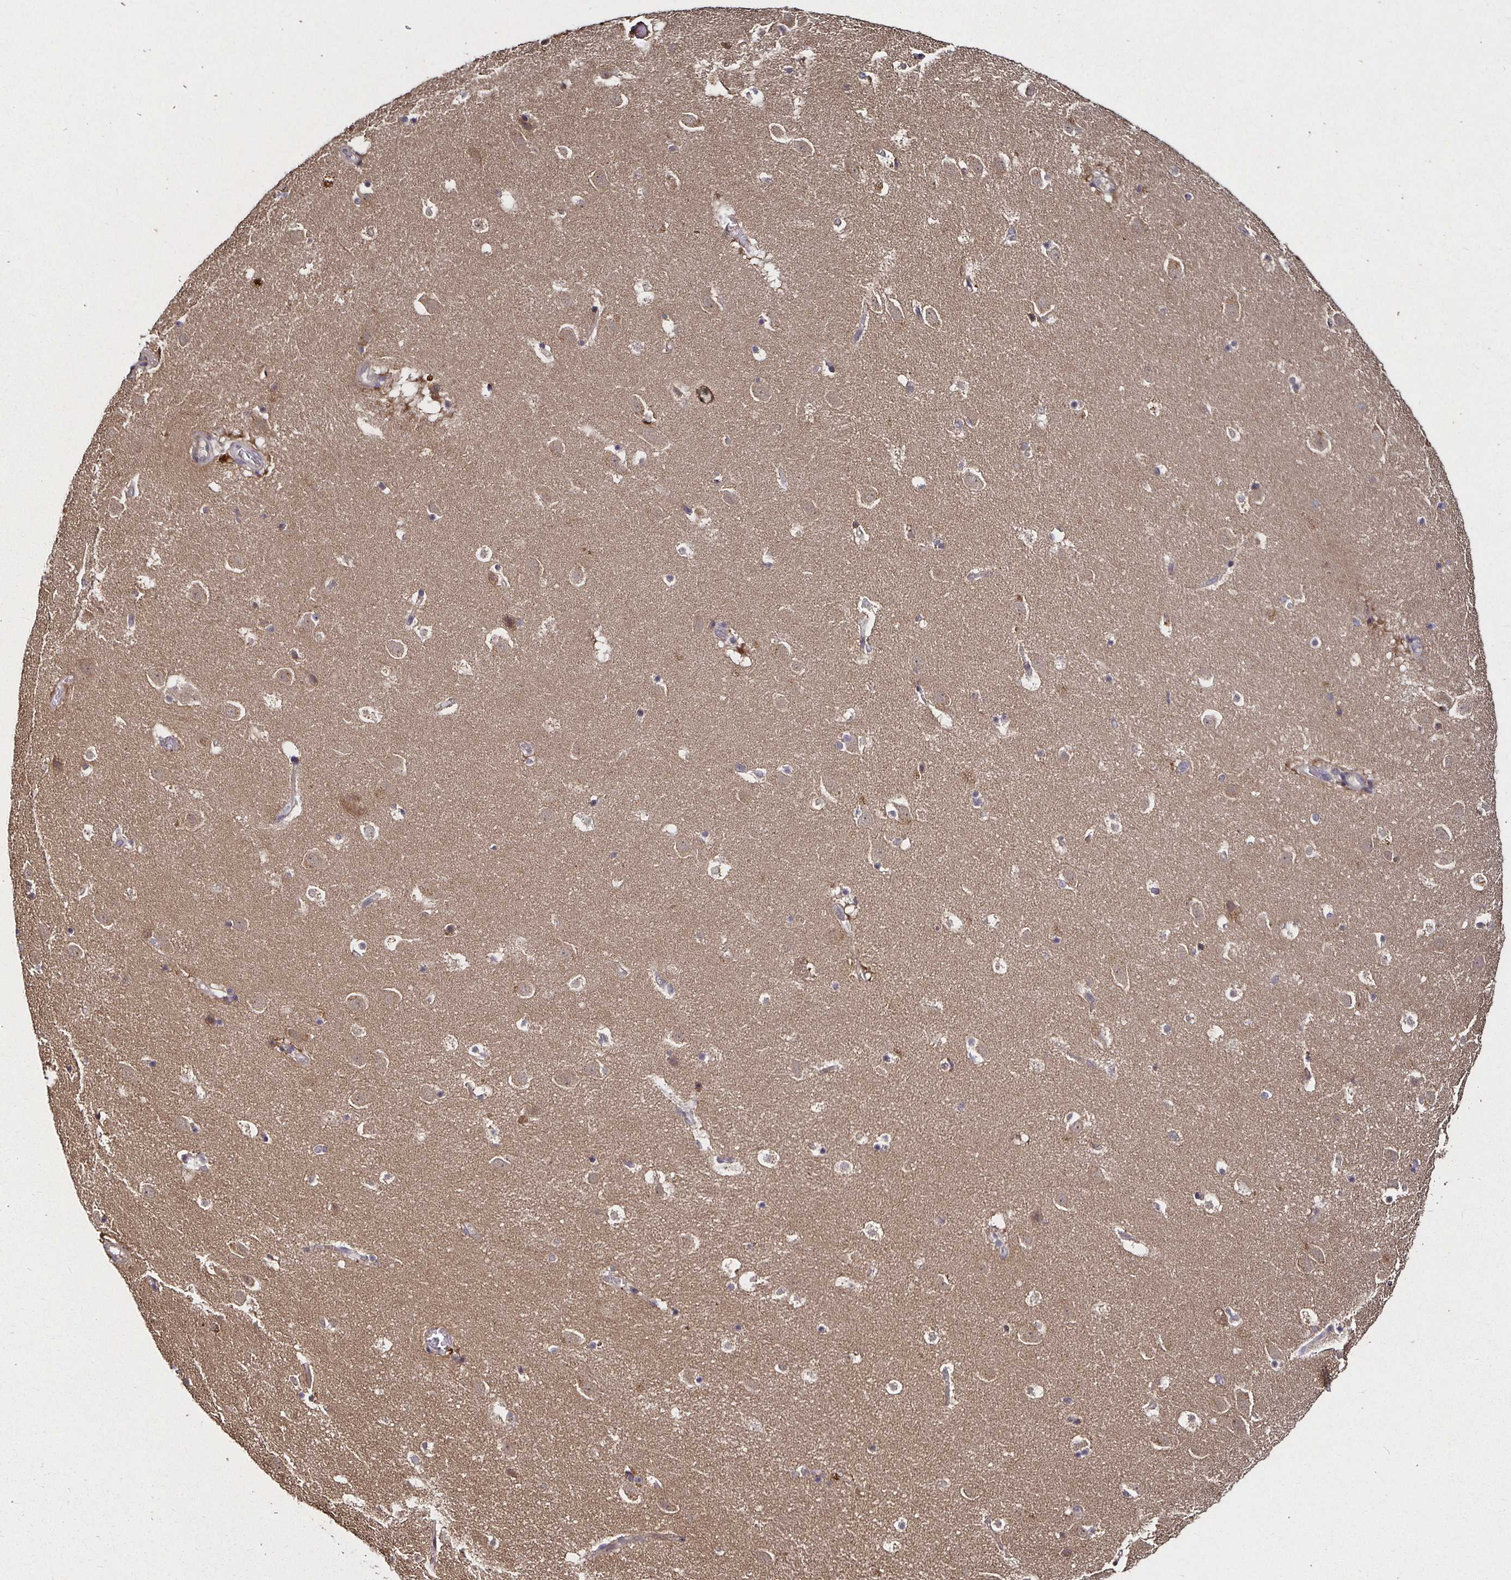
{"staining": {"intensity": "moderate", "quantity": "25%-75%", "location": "cytoplasmic/membranous"}, "tissue": "caudate", "cell_type": "Glial cells", "image_type": "normal", "snomed": [{"axis": "morphology", "description": "Normal tissue, NOS"}, {"axis": "topography", "description": "Lateral ventricle wall"}], "caption": "Protein positivity by IHC displays moderate cytoplasmic/membranous expression in about 25%-75% of glial cells in benign caudate. (DAB IHC with brightfield microscopy, high magnification).", "gene": "SMYD3", "patient": {"sex": "male", "age": 37}}